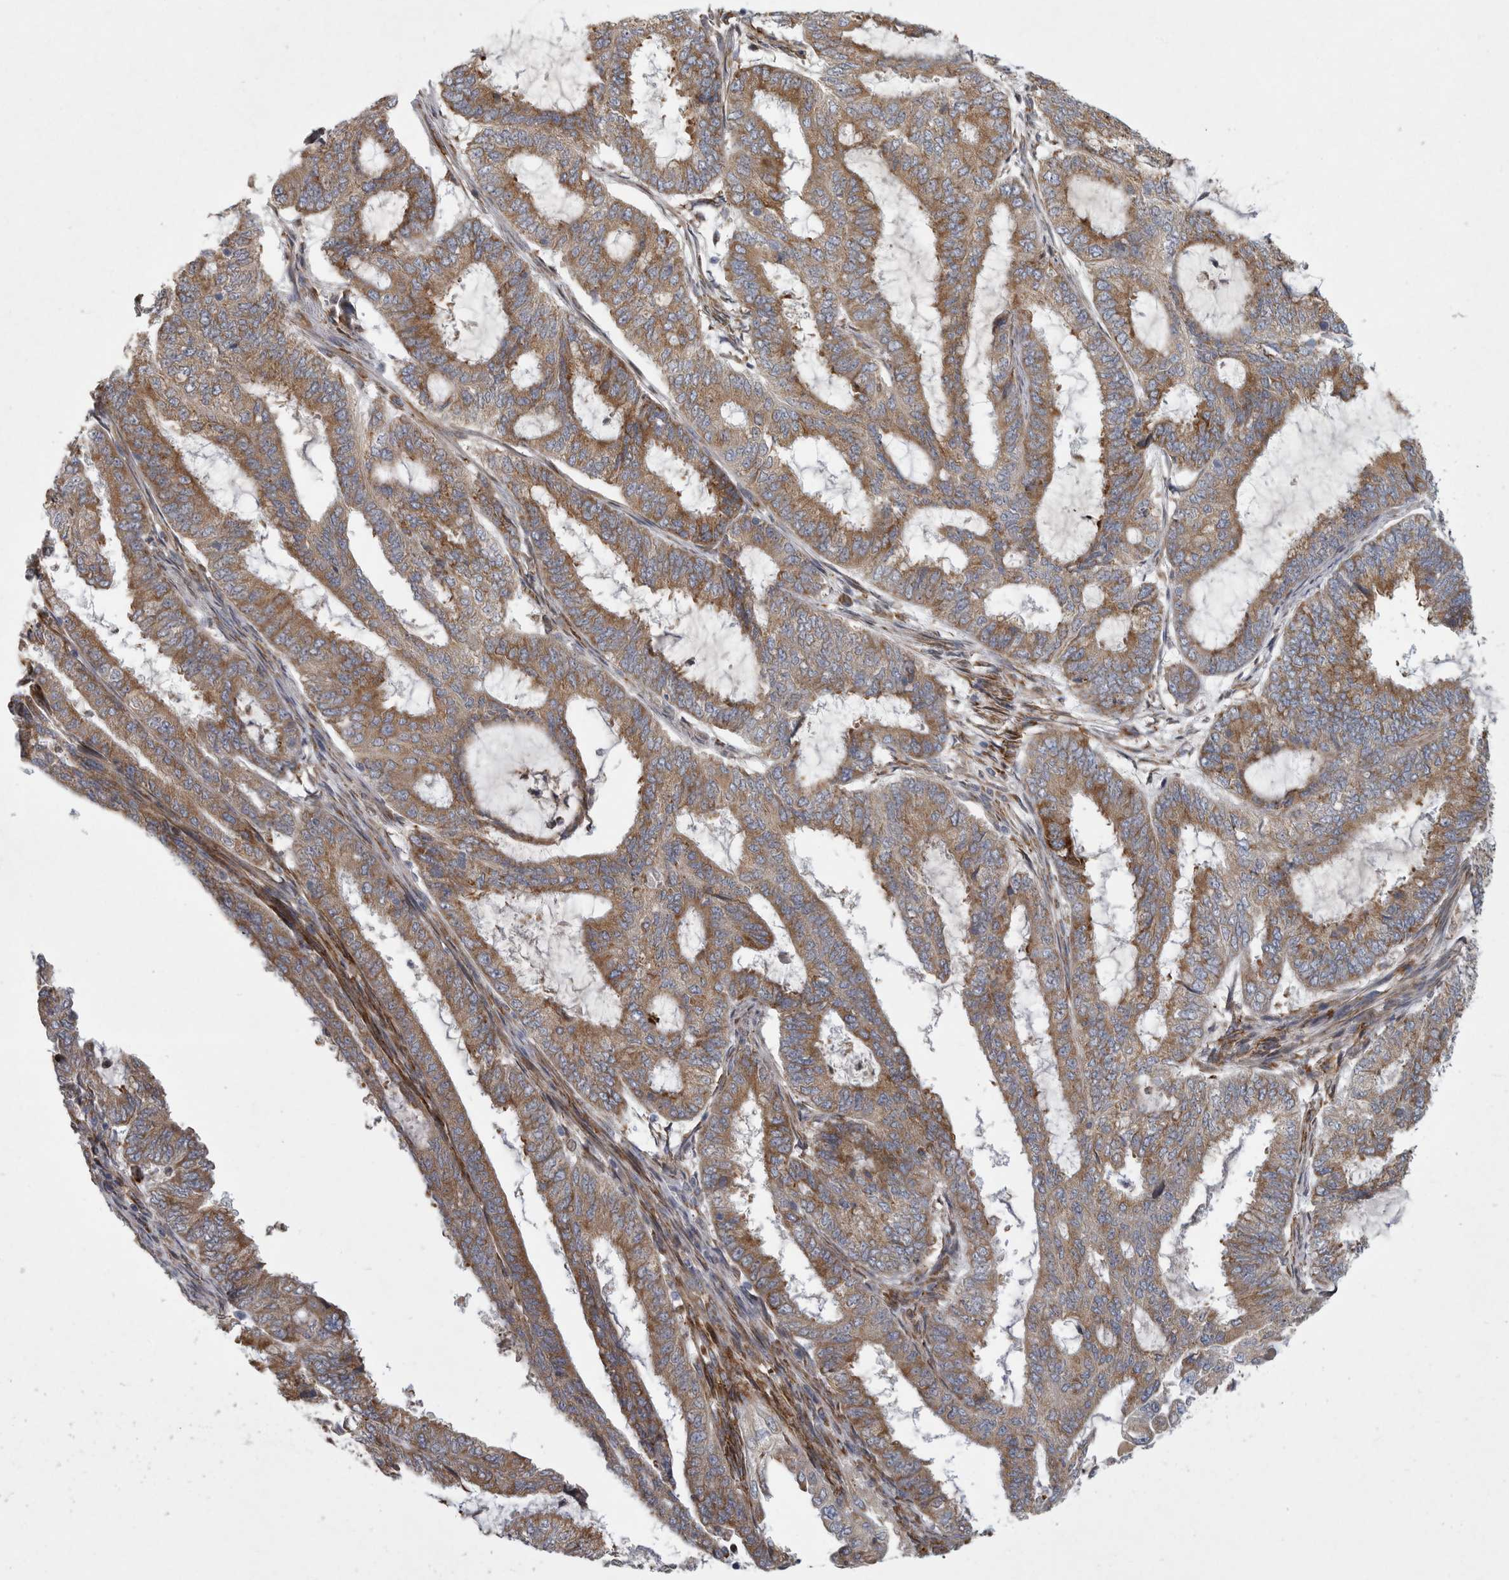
{"staining": {"intensity": "moderate", "quantity": ">75%", "location": "cytoplasmic/membranous"}, "tissue": "endometrial cancer", "cell_type": "Tumor cells", "image_type": "cancer", "snomed": [{"axis": "morphology", "description": "Adenocarcinoma, NOS"}, {"axis": "topography", "description": "Endometrium"}], "caption": "An immunohistochemistry (IHC) micrograph of tumor tissue is shown. Protein staining in brown labels moderate cytoplasmic/membranous positivity in endometrial adenocarcinoma within tumor cells.", "gene": "MINPP1", "patient": {"sex": "female", "age": 51}}